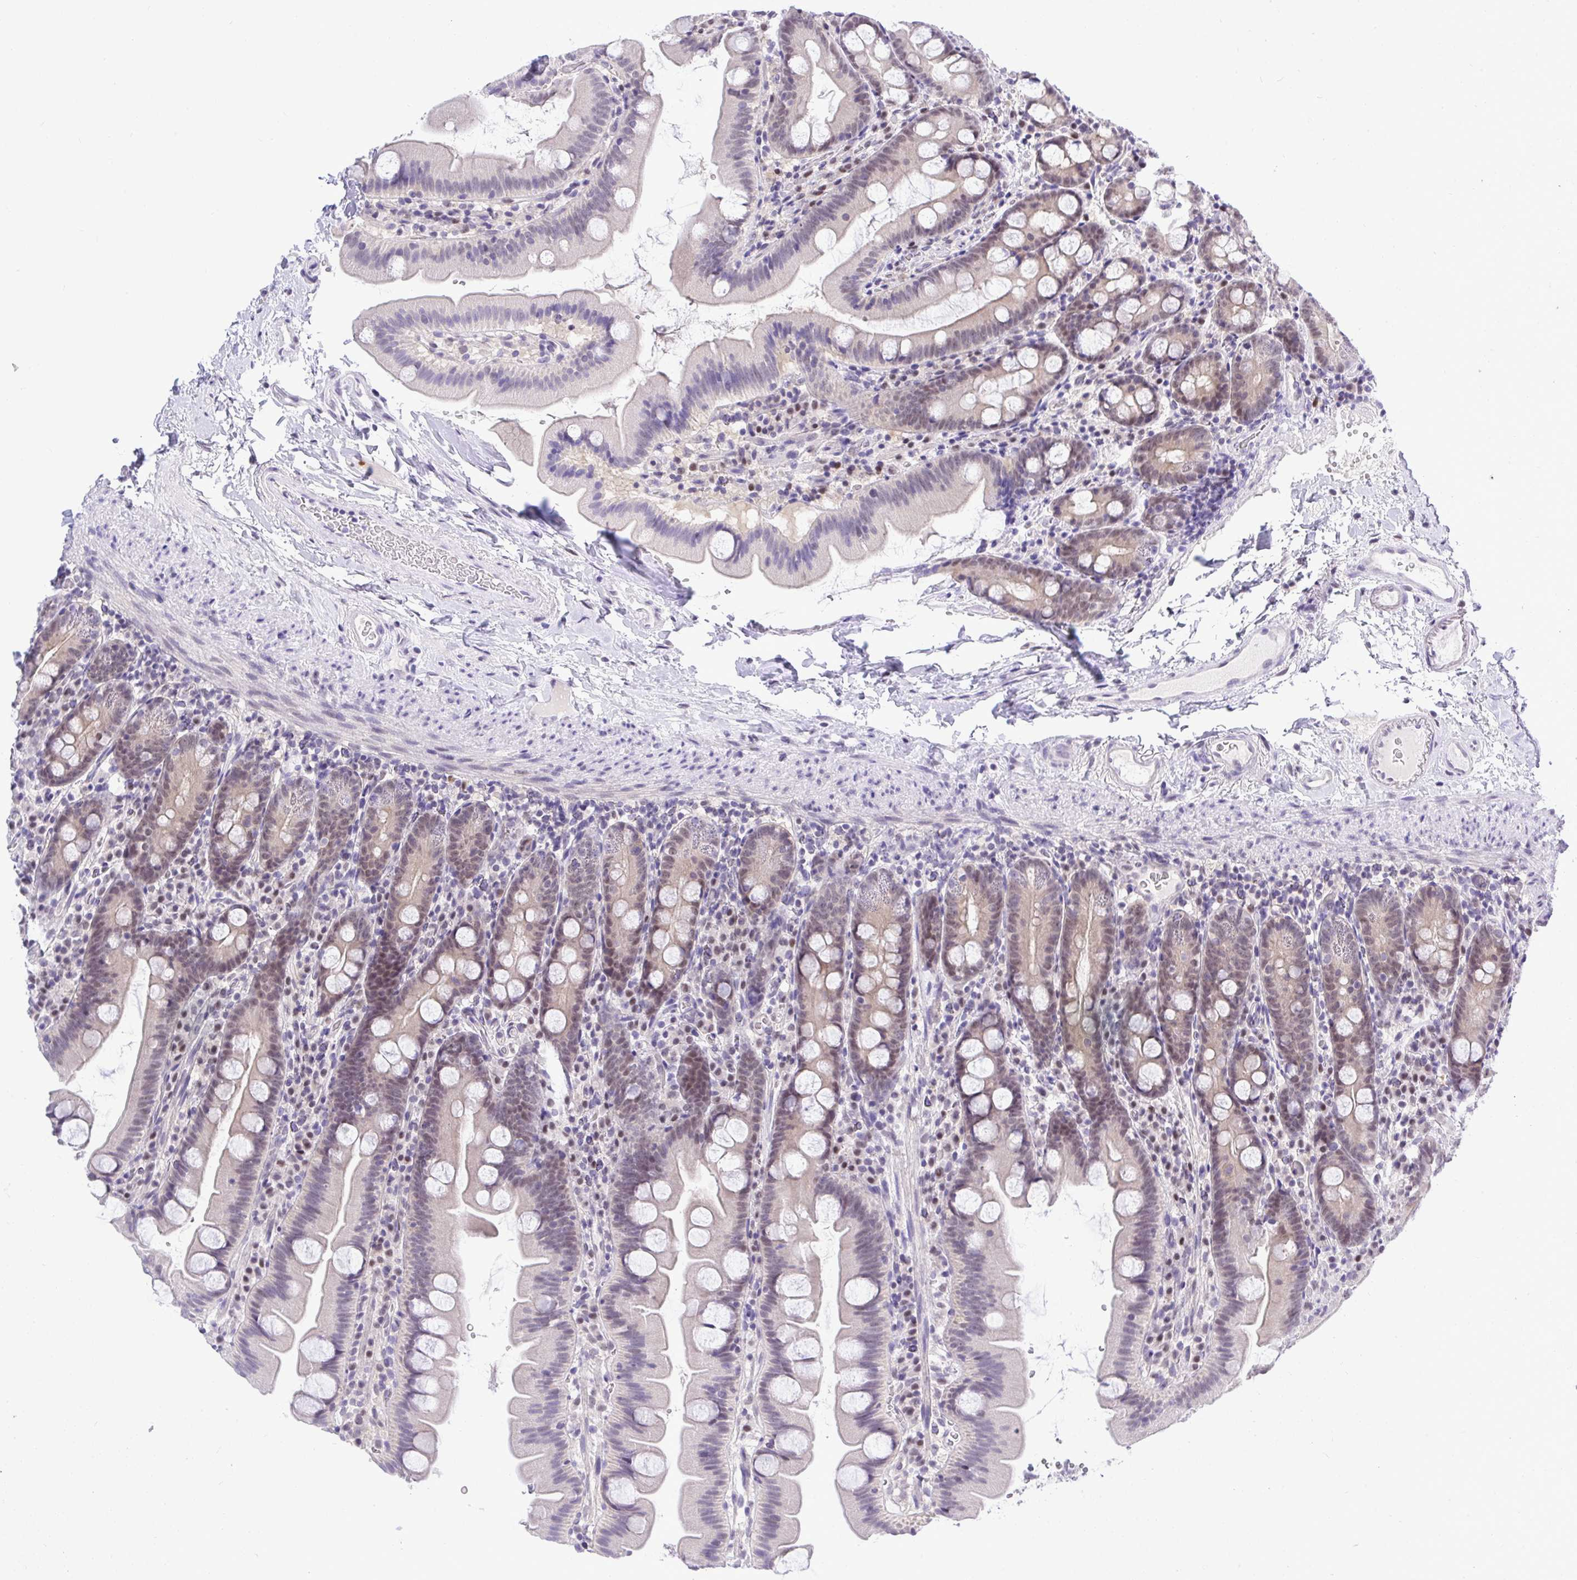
{"staining": {"intensity": "weak", "quantity": "<25%", "location": "nuclear"}, "tissue": "small intestine", "cell_type": "Glandular cells", "image_type": "normal", "snomed": [{"axis": "morphology", "description": "Normal tissue, NOS"}, {"axis": "topography", "description": "Small intestine"}], "caption": "Immunohistochemistry (IHC) image of normal human small intestine stained for a protein (brown), which shows no positivity in glandular cells. (Stains: DAB IHC with hematoxylin counter stain, Microscopy: brightfield microscopy at high magnification).", "gene": "THOP1", "patient": {"sex": "female", "age": 68}}